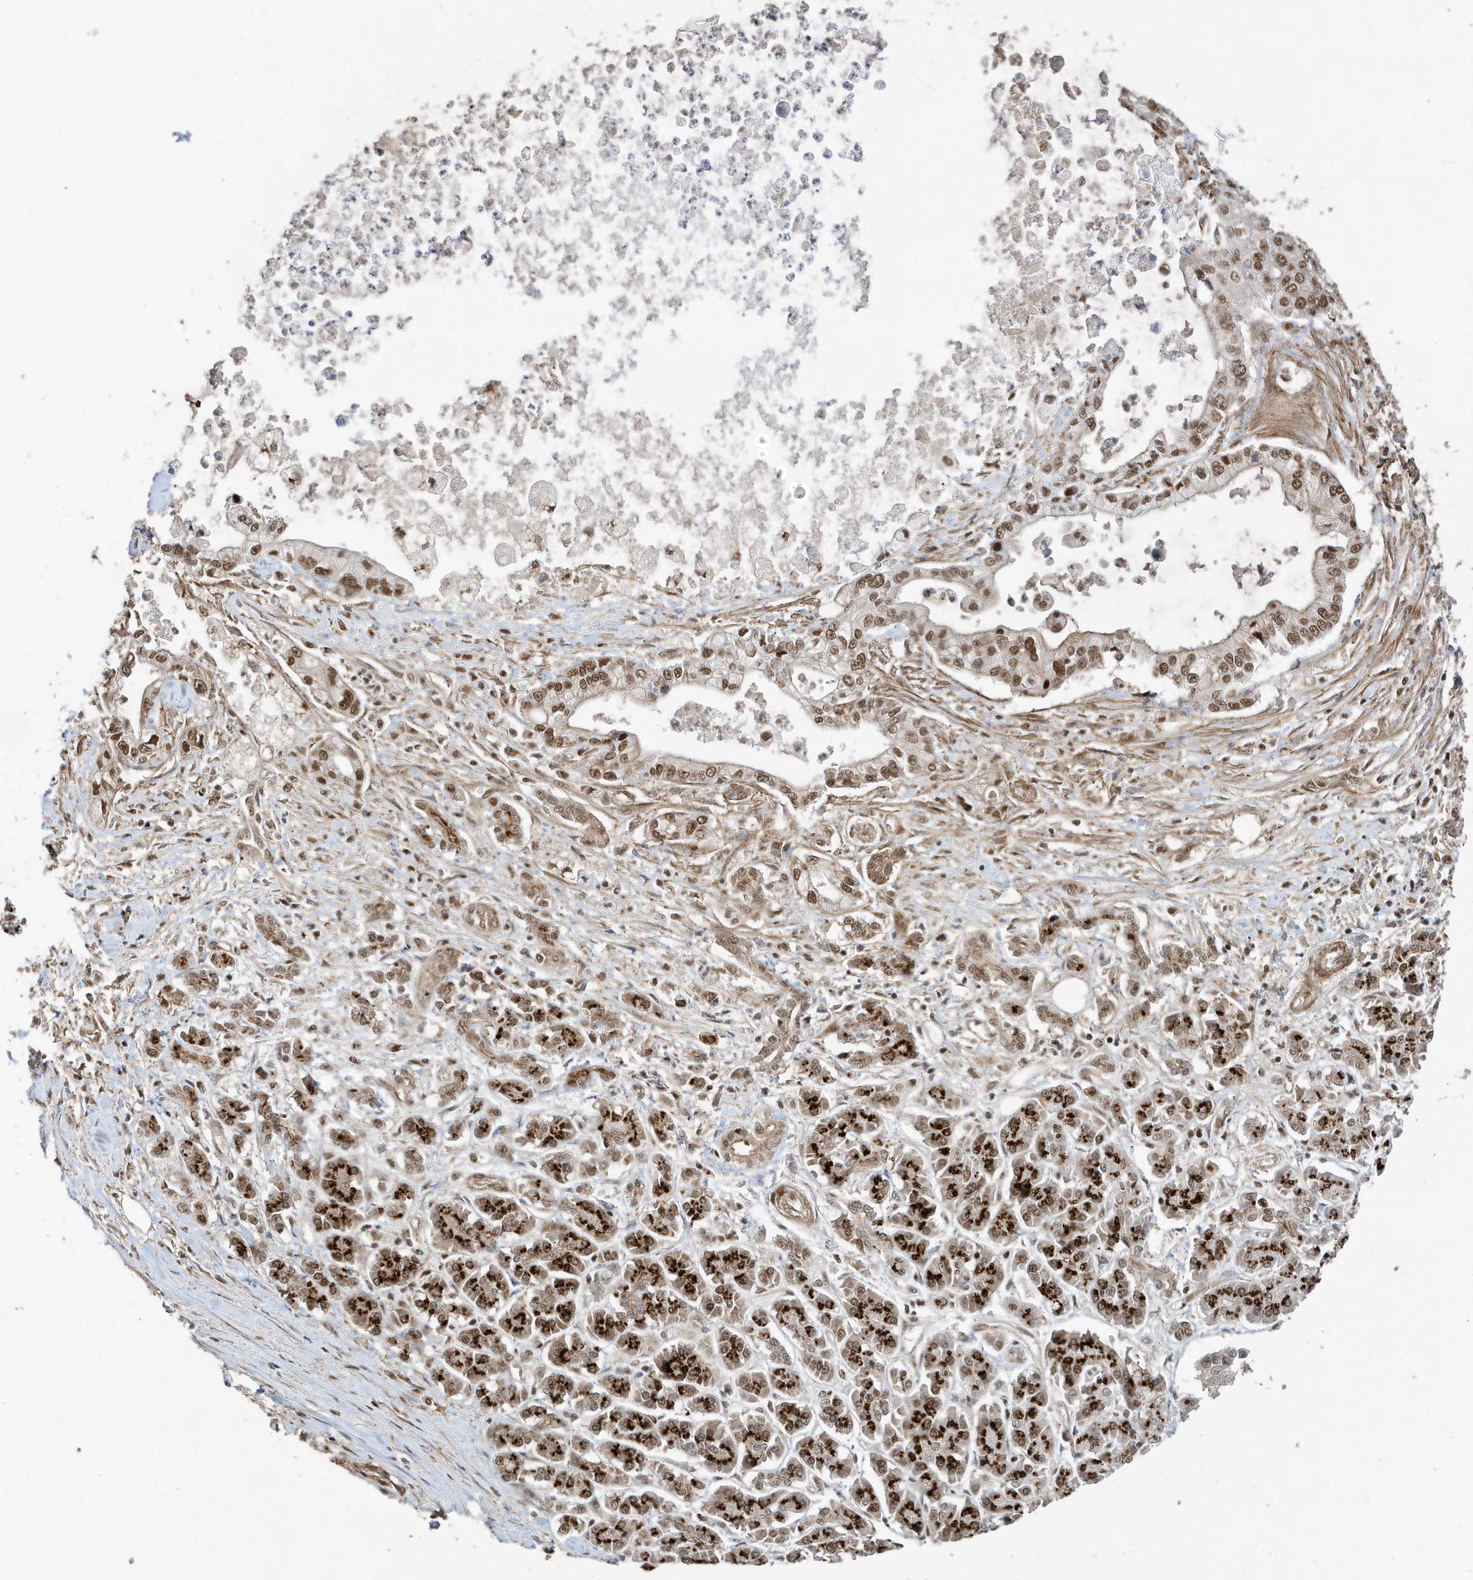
{"staining": {"intensity": "moderate", "quantity": ">75%", "location": "cytoplasmic/membranous,nuclear"}, "tissue": "pancreatic cancer", "cell_type": "Tumor cells", "image_type": "cancer", "snomed": [{"axis": "morphology", "description": "Adenocarcinoma, NOS"}, {"axis": "topography", "description": "Pancreas"}], "caption": "A brown stain labels moderate cytoplasmic/membranous and nuclear expression of a protein in human pancreatic adenocarcinoma tumor cells. (IHC, brightfield microscopy, high magnification).", "gene": "MAST3", "patient": {"sex": "male", "age": 69}}